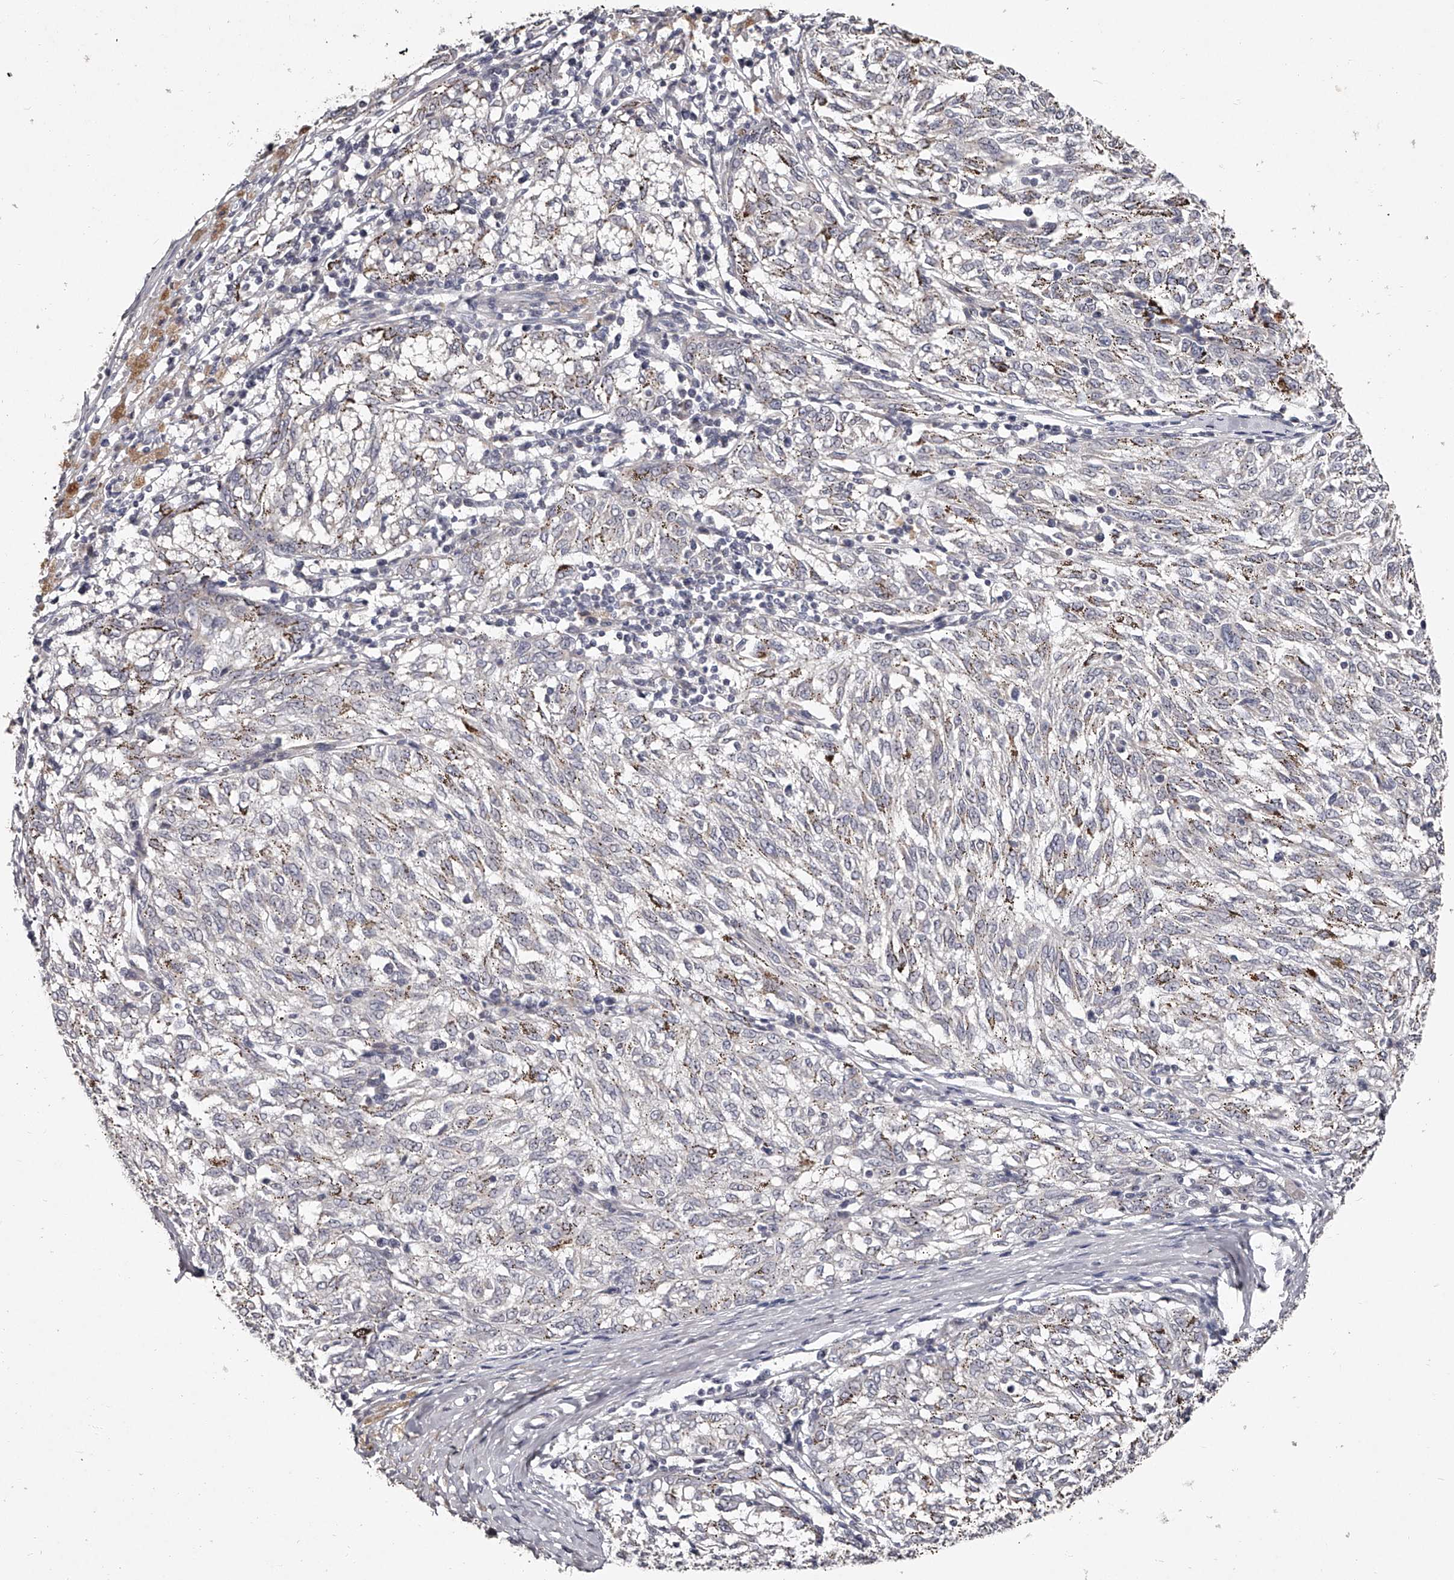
{"staining": {"intensity": "negative", "quantity": "none", "location": "none"}, "tissue": "melanoma", "cell_type": "Tumor cells", "image_type": "cancer", "snomed": [{"axis": "morphology", "description": "Malignant melanoma, NOS"}, {"axis": "topography", "description": "Skin"}], "caption": "Tumor cells are negative for brown protein staining in malignant melanoma.", "gene": "NT5DC1", "patient": {"sex": "female", "age": 72}}